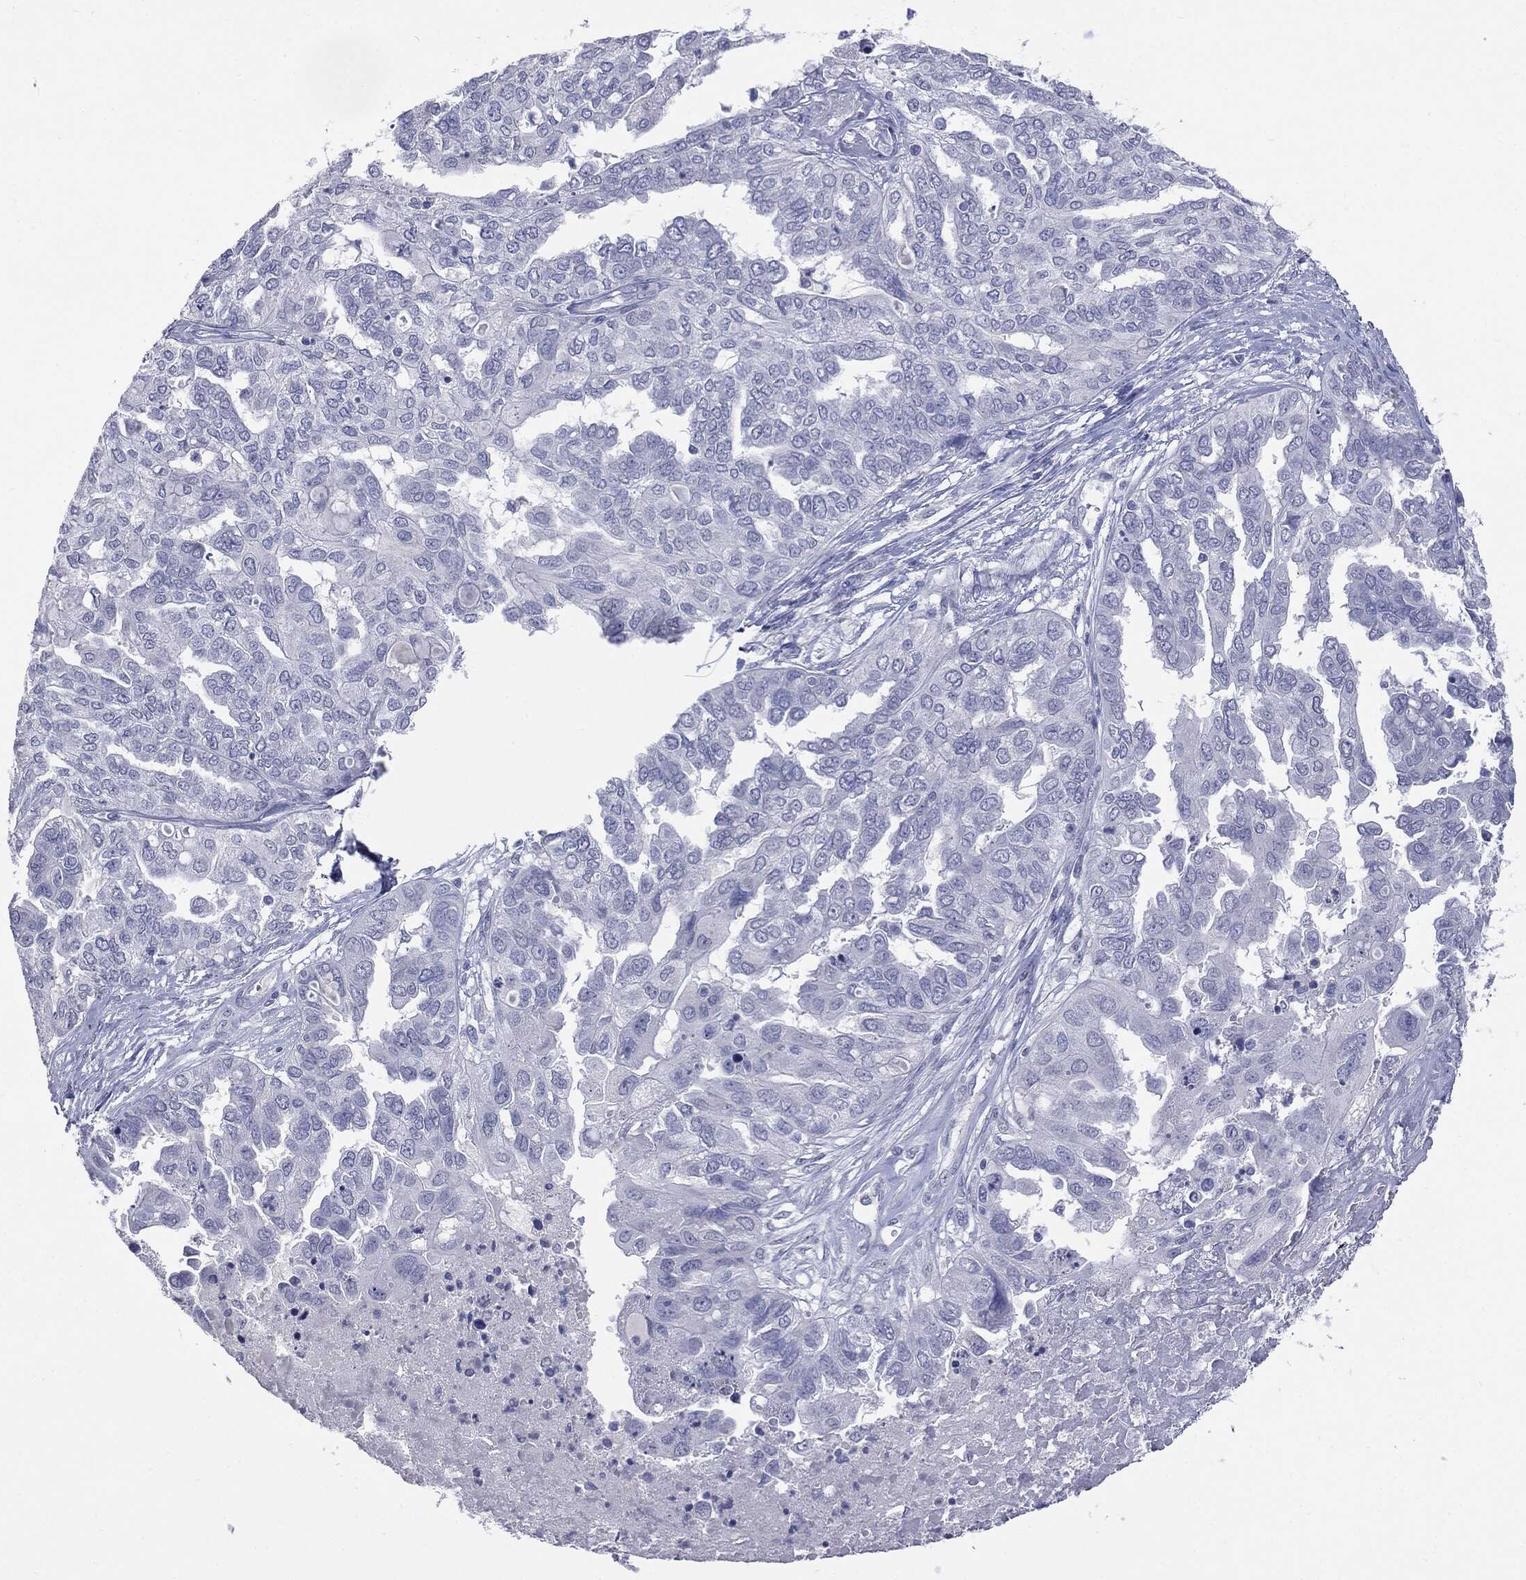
{"staining": {"intensity": "negative", "quantity": "none", "location": "none"}, "tissue": "ovarian cancer", "cell_type": "Tumor cells", "image_type": "cancer", "snomed": [{"axis": "morphology", "description": "Cystadenocarcinoma, serous, NOS"}, {"axis": "topography", "description": "Ovary"}], "caption": "Immunohistochemistry histopathology image of neoplastic tissue: human ovarian serous cystadenocarcinoma stained with DAB displays no significant protein positivity in tumor cells.", "gene": "TSHB", "patient": {"sex": "female", "age": 53}}